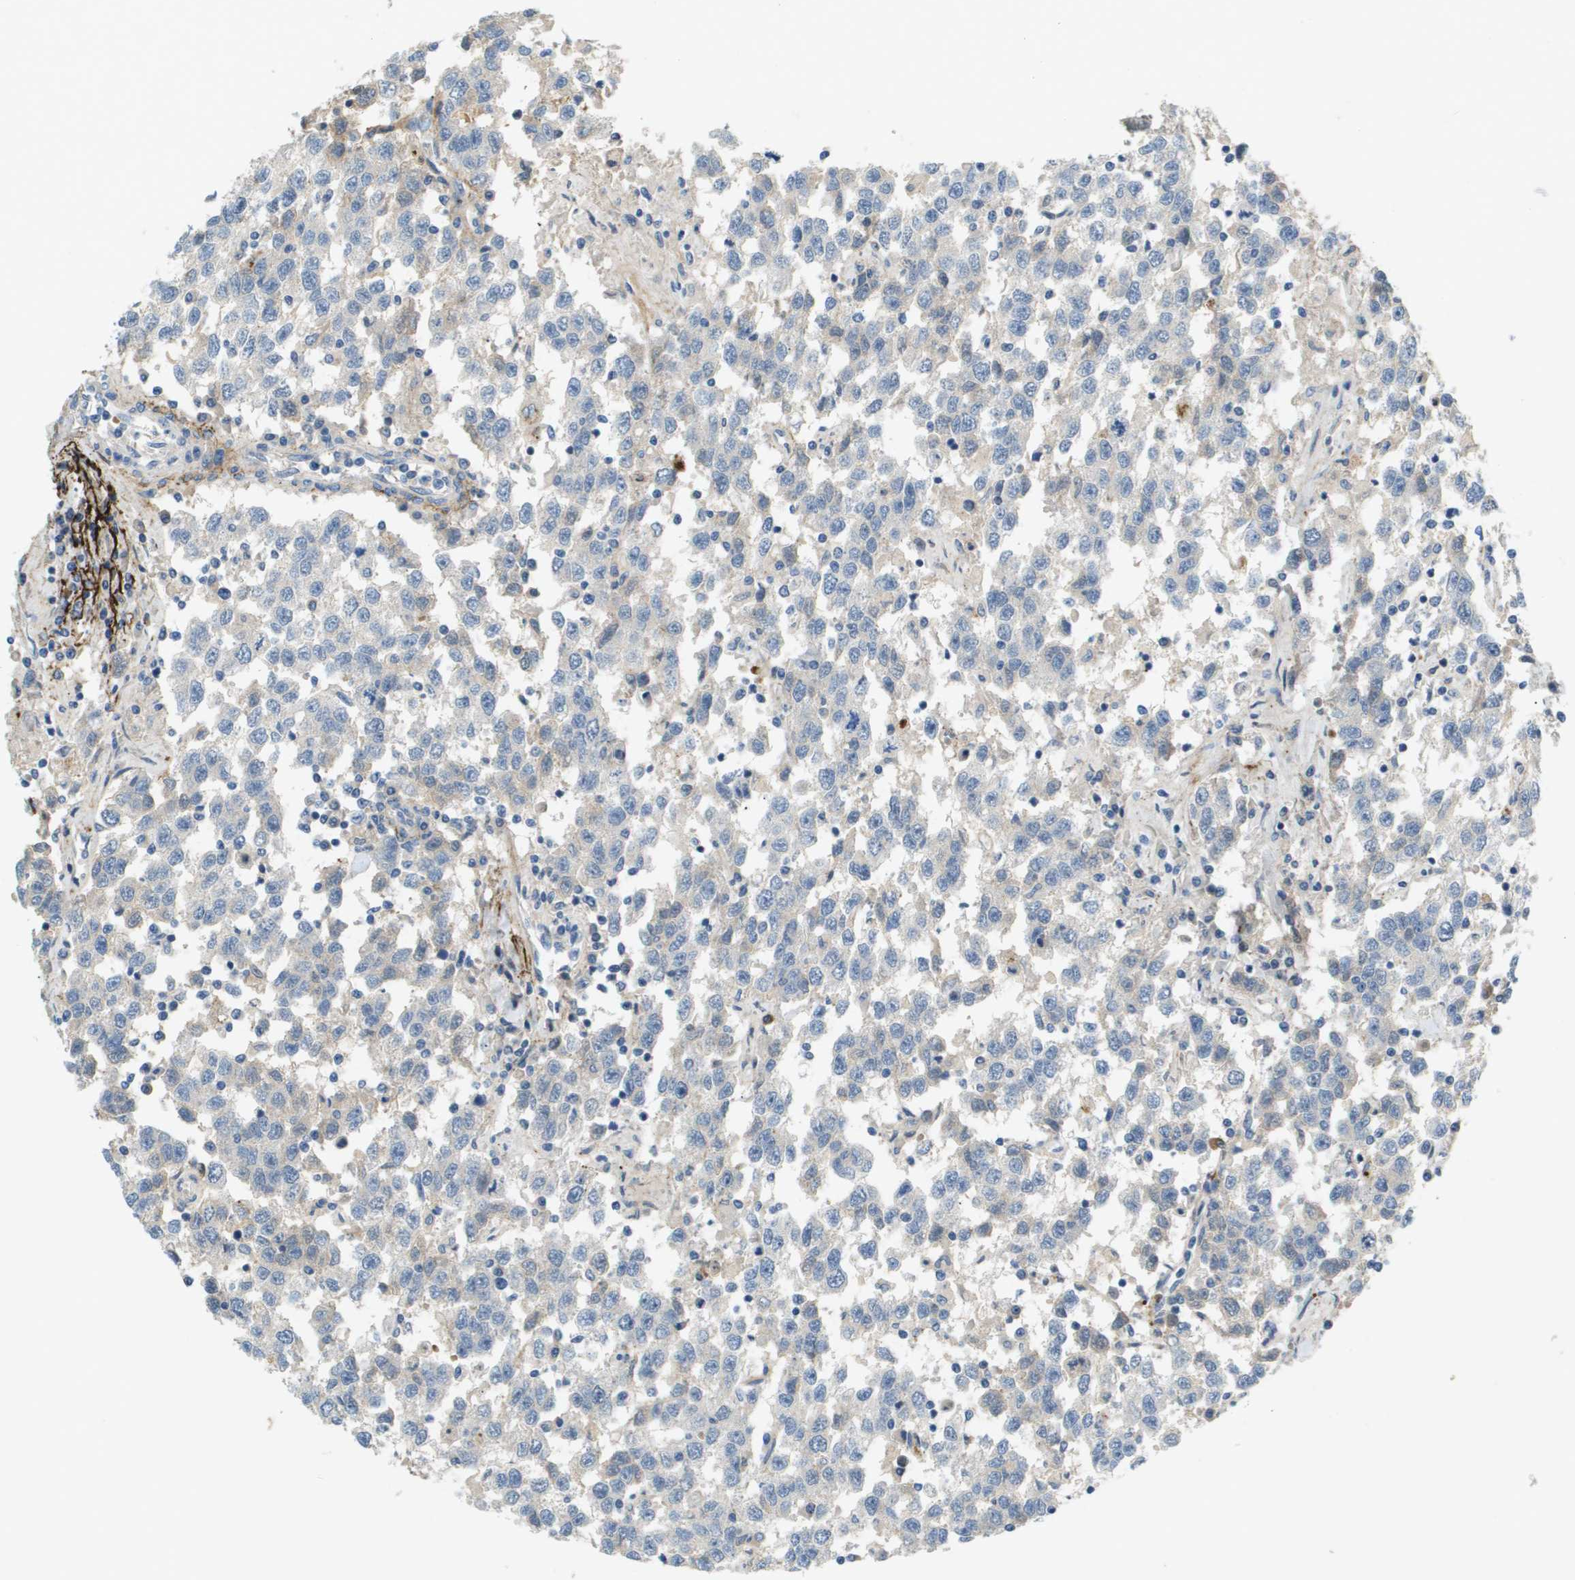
{"staining": {"intensity": "weak", "quantity": "<25%", "location": "cytoplasmic/membranous"}, "tissue": "testis cancer", "cell_type": "Tumor cells", "image_type": "cancer", "snomed": [{"axis": "morphology", "description": "Seminoma, NOS"}, {"axis": "topography", "description": "Testis"}], "caption": "Immunohistochemistry of testis cancer (seminoma) reveals no expression in tumor cells.", "gene": "VTN", "patient": {"sex": "male", "age": 41}}